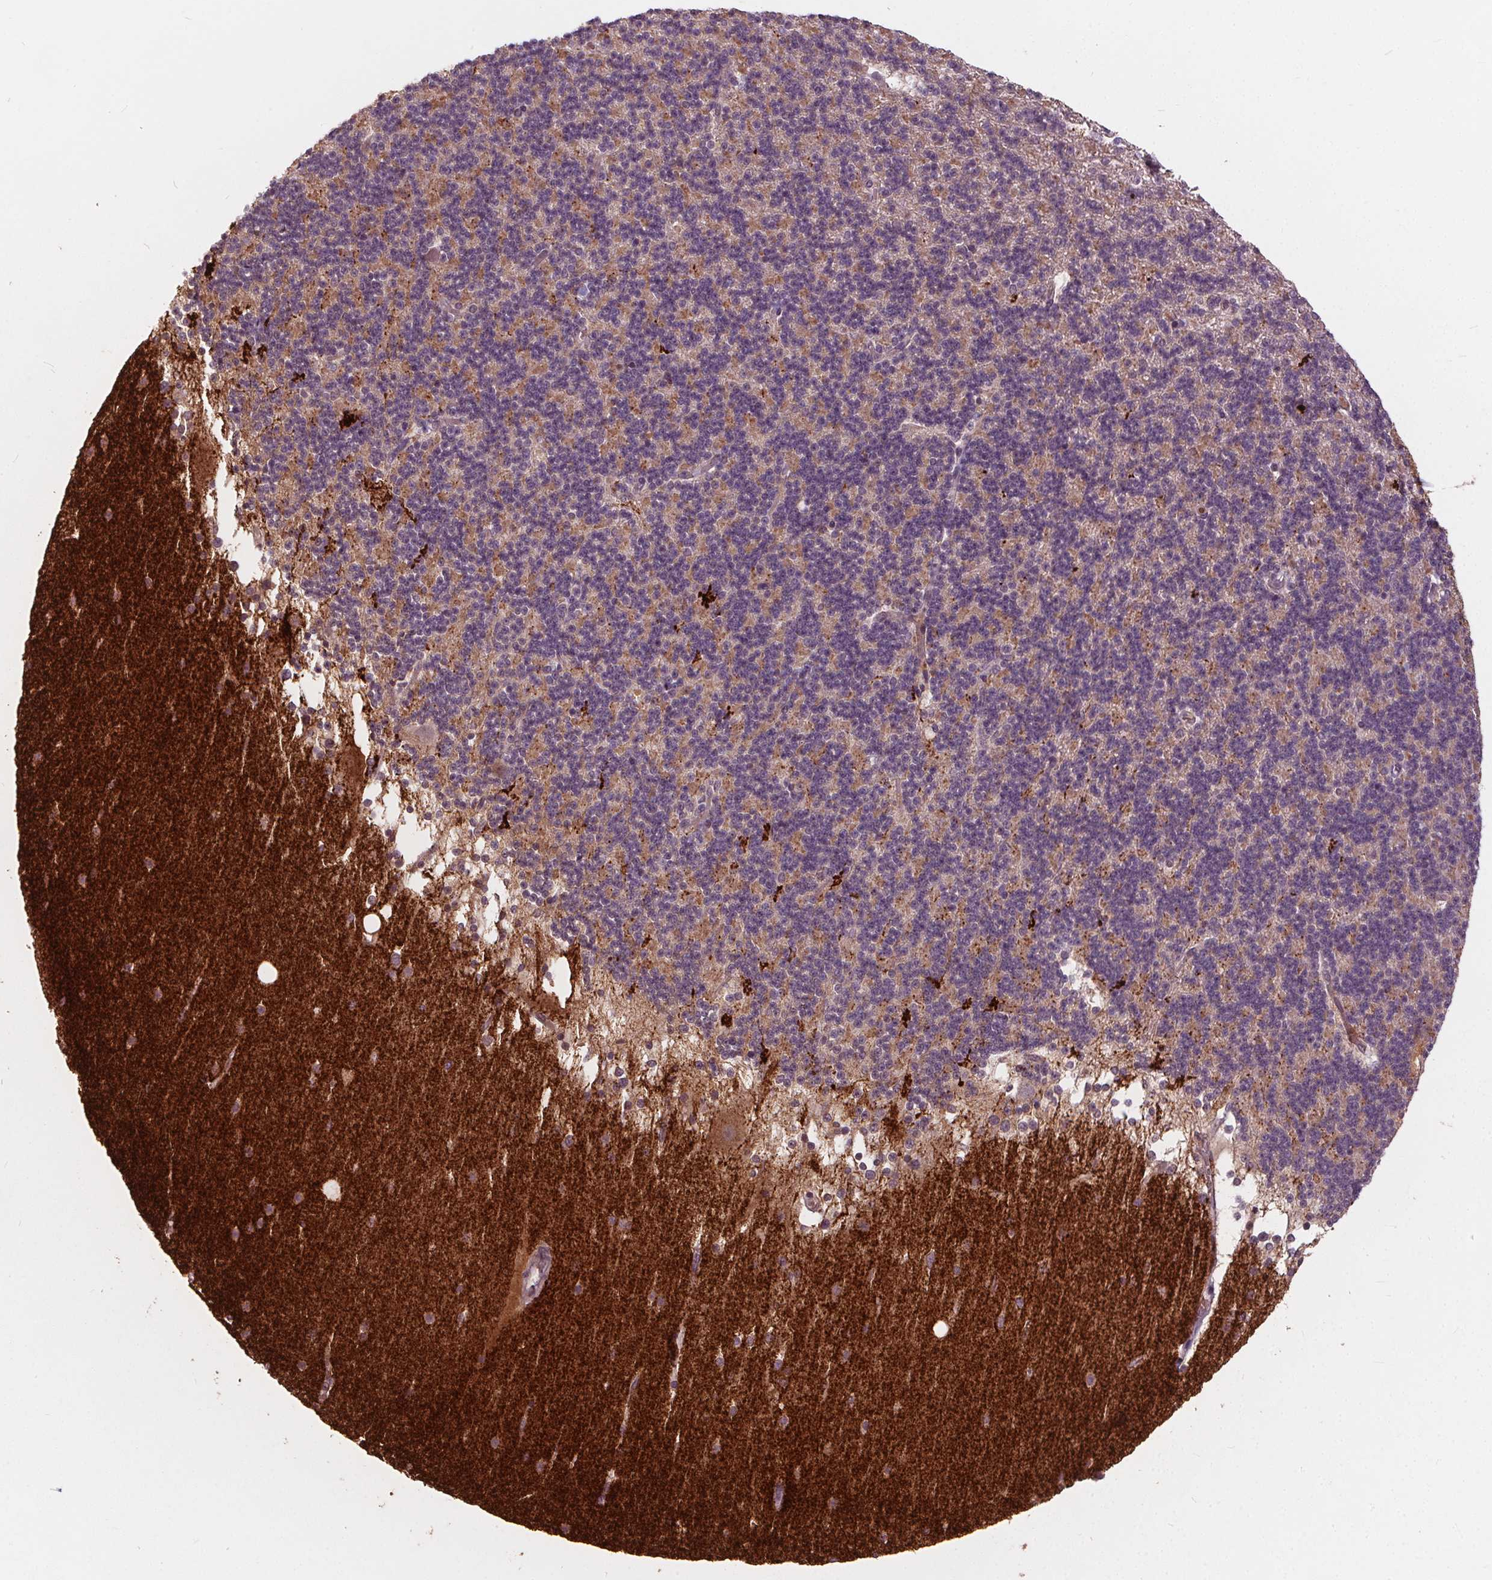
{"staining": {"intensity": "moderate", "quantity": "25%-75%", "location": "cytoplasmic/membranous"}, "tissue": "cerebellum", "cell_type": "Cells in granular layer", "image_type": "normal", "snomed": [{"axis": "morphology", "description": "Normal tissue, NOS"}, {"axis": "topography", "description": "Cerebellum"}], "caption": "An immunohistochemistry photomicrograph of normal tissue is shown. Protein staining in brown shows moderate cytoplasmic/membranous positivity in cerebellum within cells in granular layer.", "gene": "IPO13", "patient": {"sex": "female", "age": 19}}